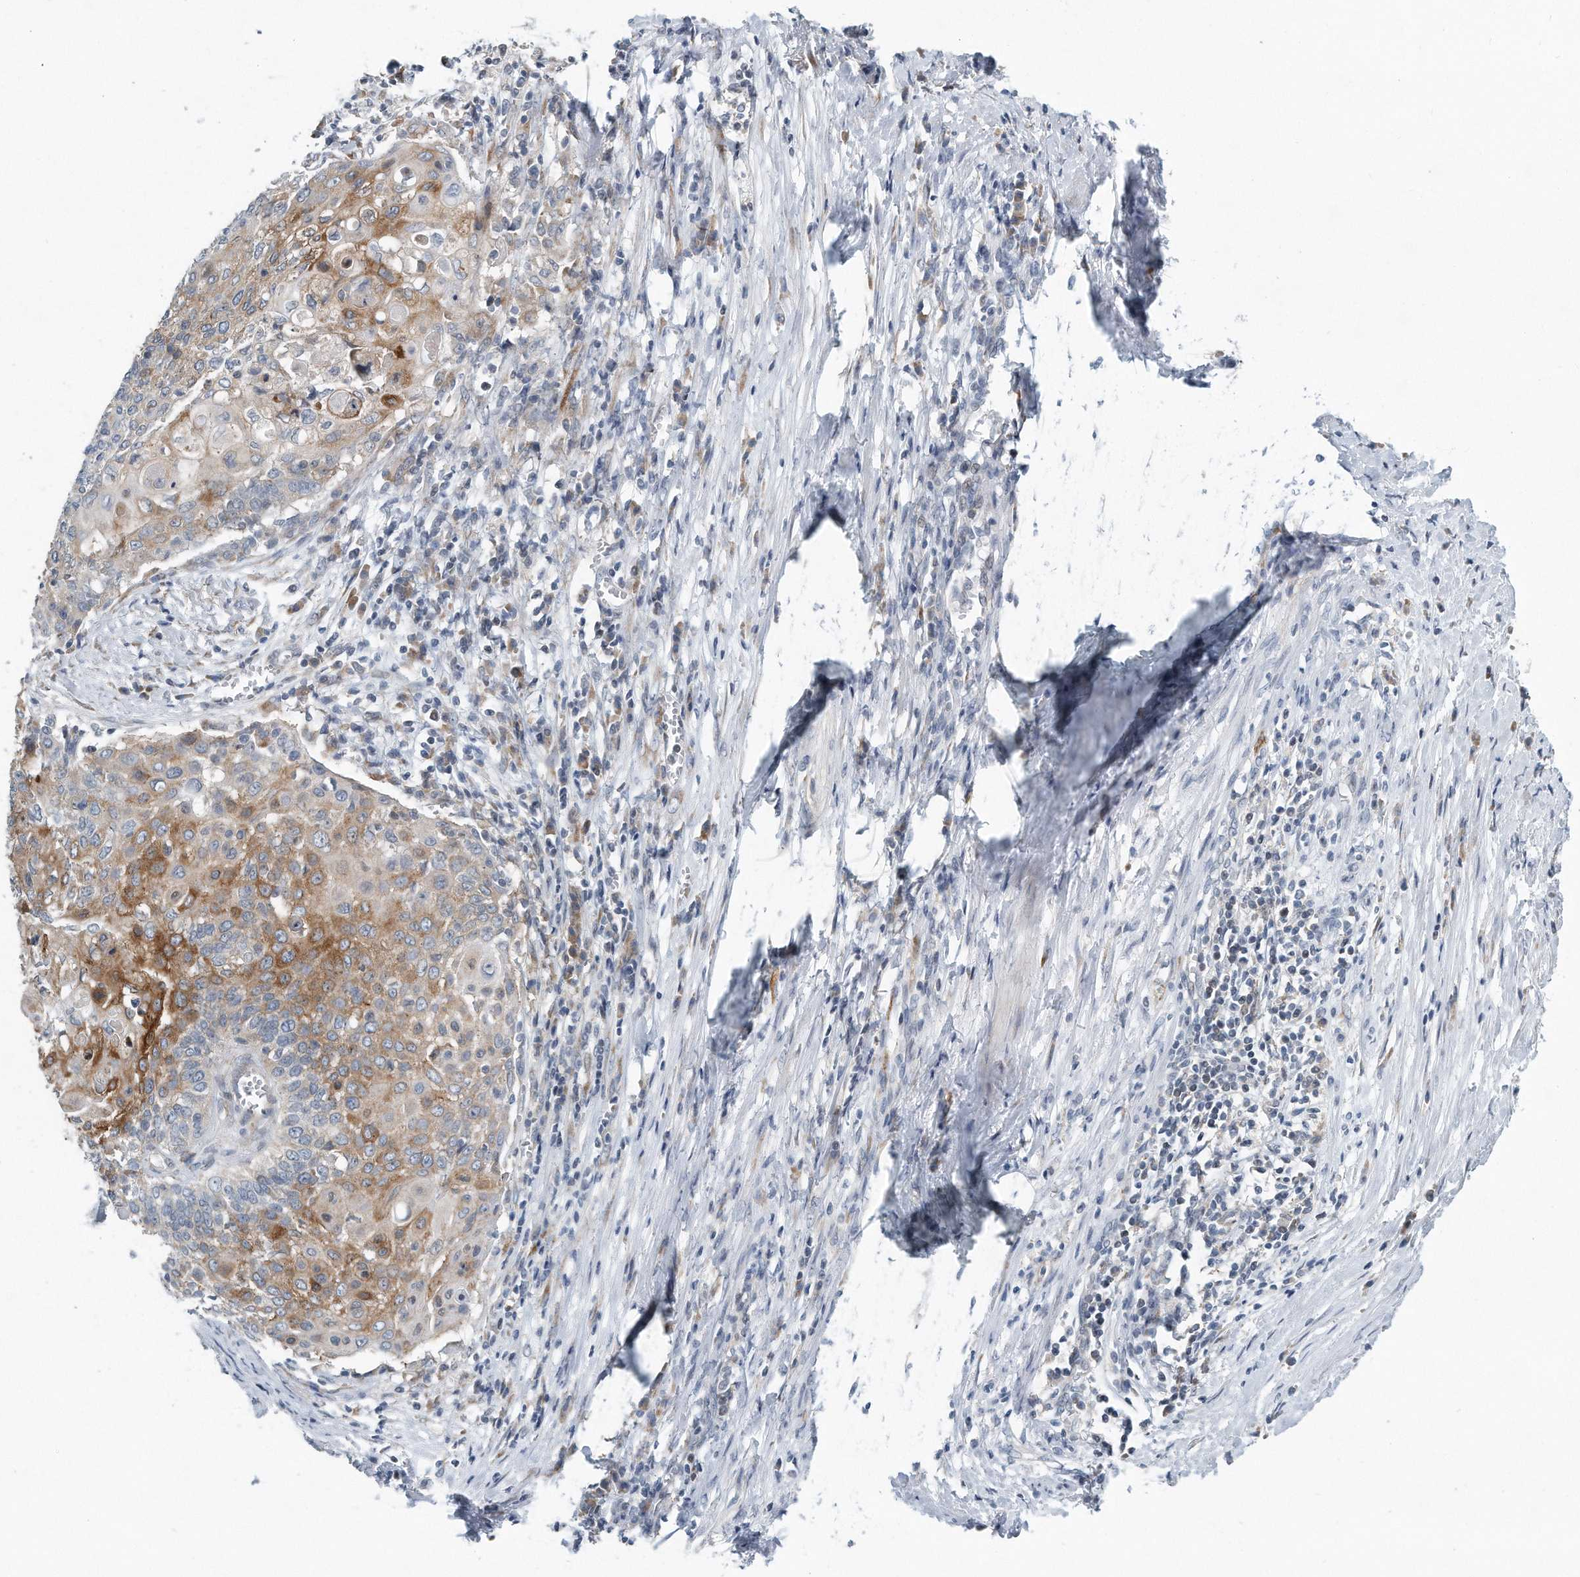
{"staining": {"intensity": "moderate", "quantity": "<25%", "location": "cytoplasmic/membranous"}, "tissue": "cervical cancer", "cell_type": "Tumor cells", "image_type": "cancer", "snomed": [{"axis": "morphology", "description": "Squamous cell carcinoma, NOS"}, {"axis": "topography", "description": "Cervix"}], "caption": "Immunohistochemistry (IHC) photomicrograph of cervical cancer stained for a protein (brown), which reveals low levels of moderate cytoplasmic/membranous expression in approximately <25% of tumor cells.", "gene": "VLDLR", "patient": {"sex": "female", "age": 39}}